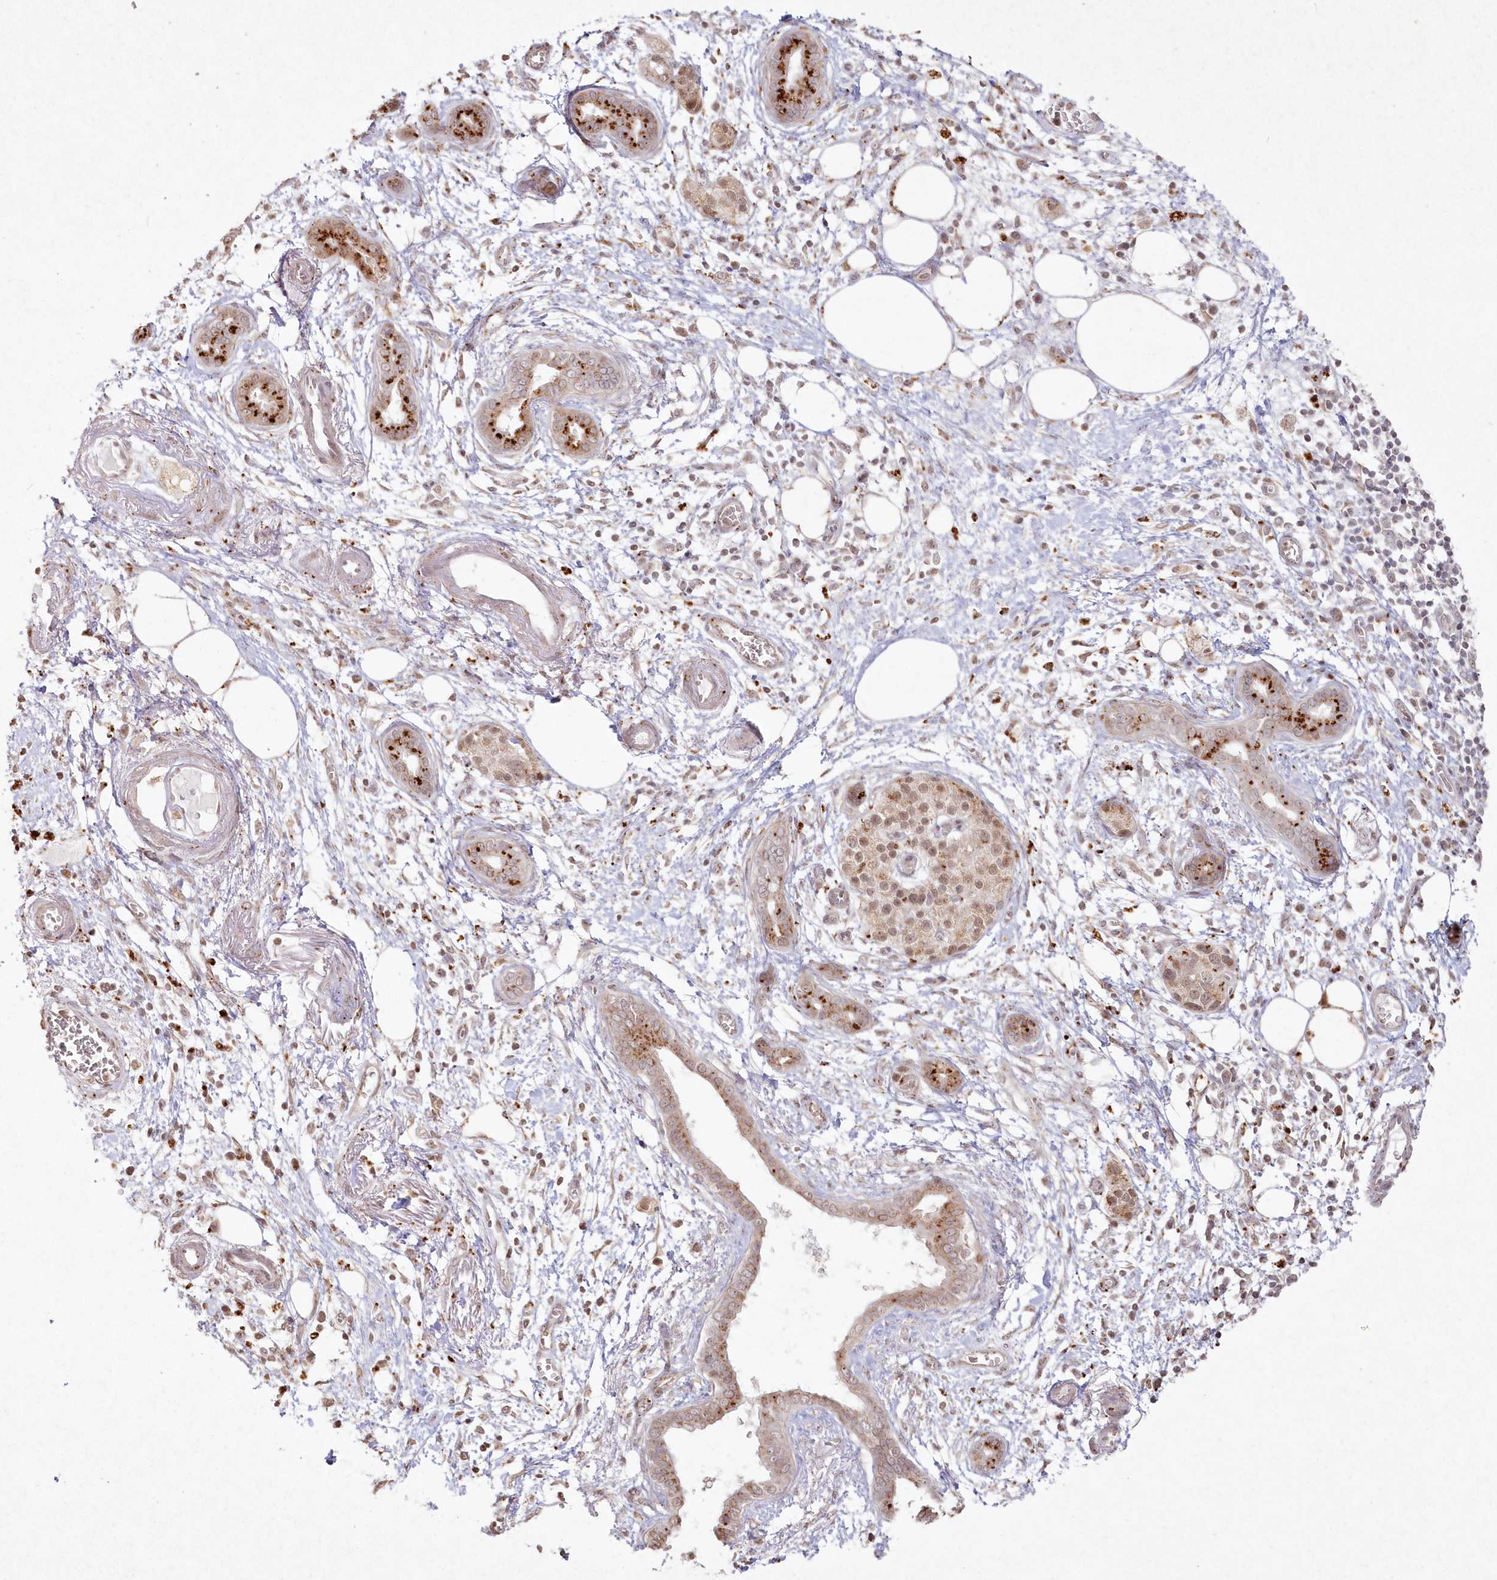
{"staining": {"intensity": "strong", "quantity": "25%-75%", "location": "cytoplasmic/membranous"}, "tissue": "pancreatic cancer", "cell_type": "Tumor cells", "image_type": "cancer", "snomed": [{"axis": "morphology", "description": "Adenocarcinoma, NOS"}, {"axis": "topography", "description": "Pancreas"}], "caption": "A photomicrograph of pancreatic cancer (adenocarcinoma) stained for a protein displays strong cytoplasmic/membranous brown staining in tumor cells. The staining was performed using DAB to visualize the protein expression in brown, while the nuclei were stained in blue with hematoxylin (Magnification: 20x).", "gene": "ARSB", "patient": {"sex": "male", "age": 78}}